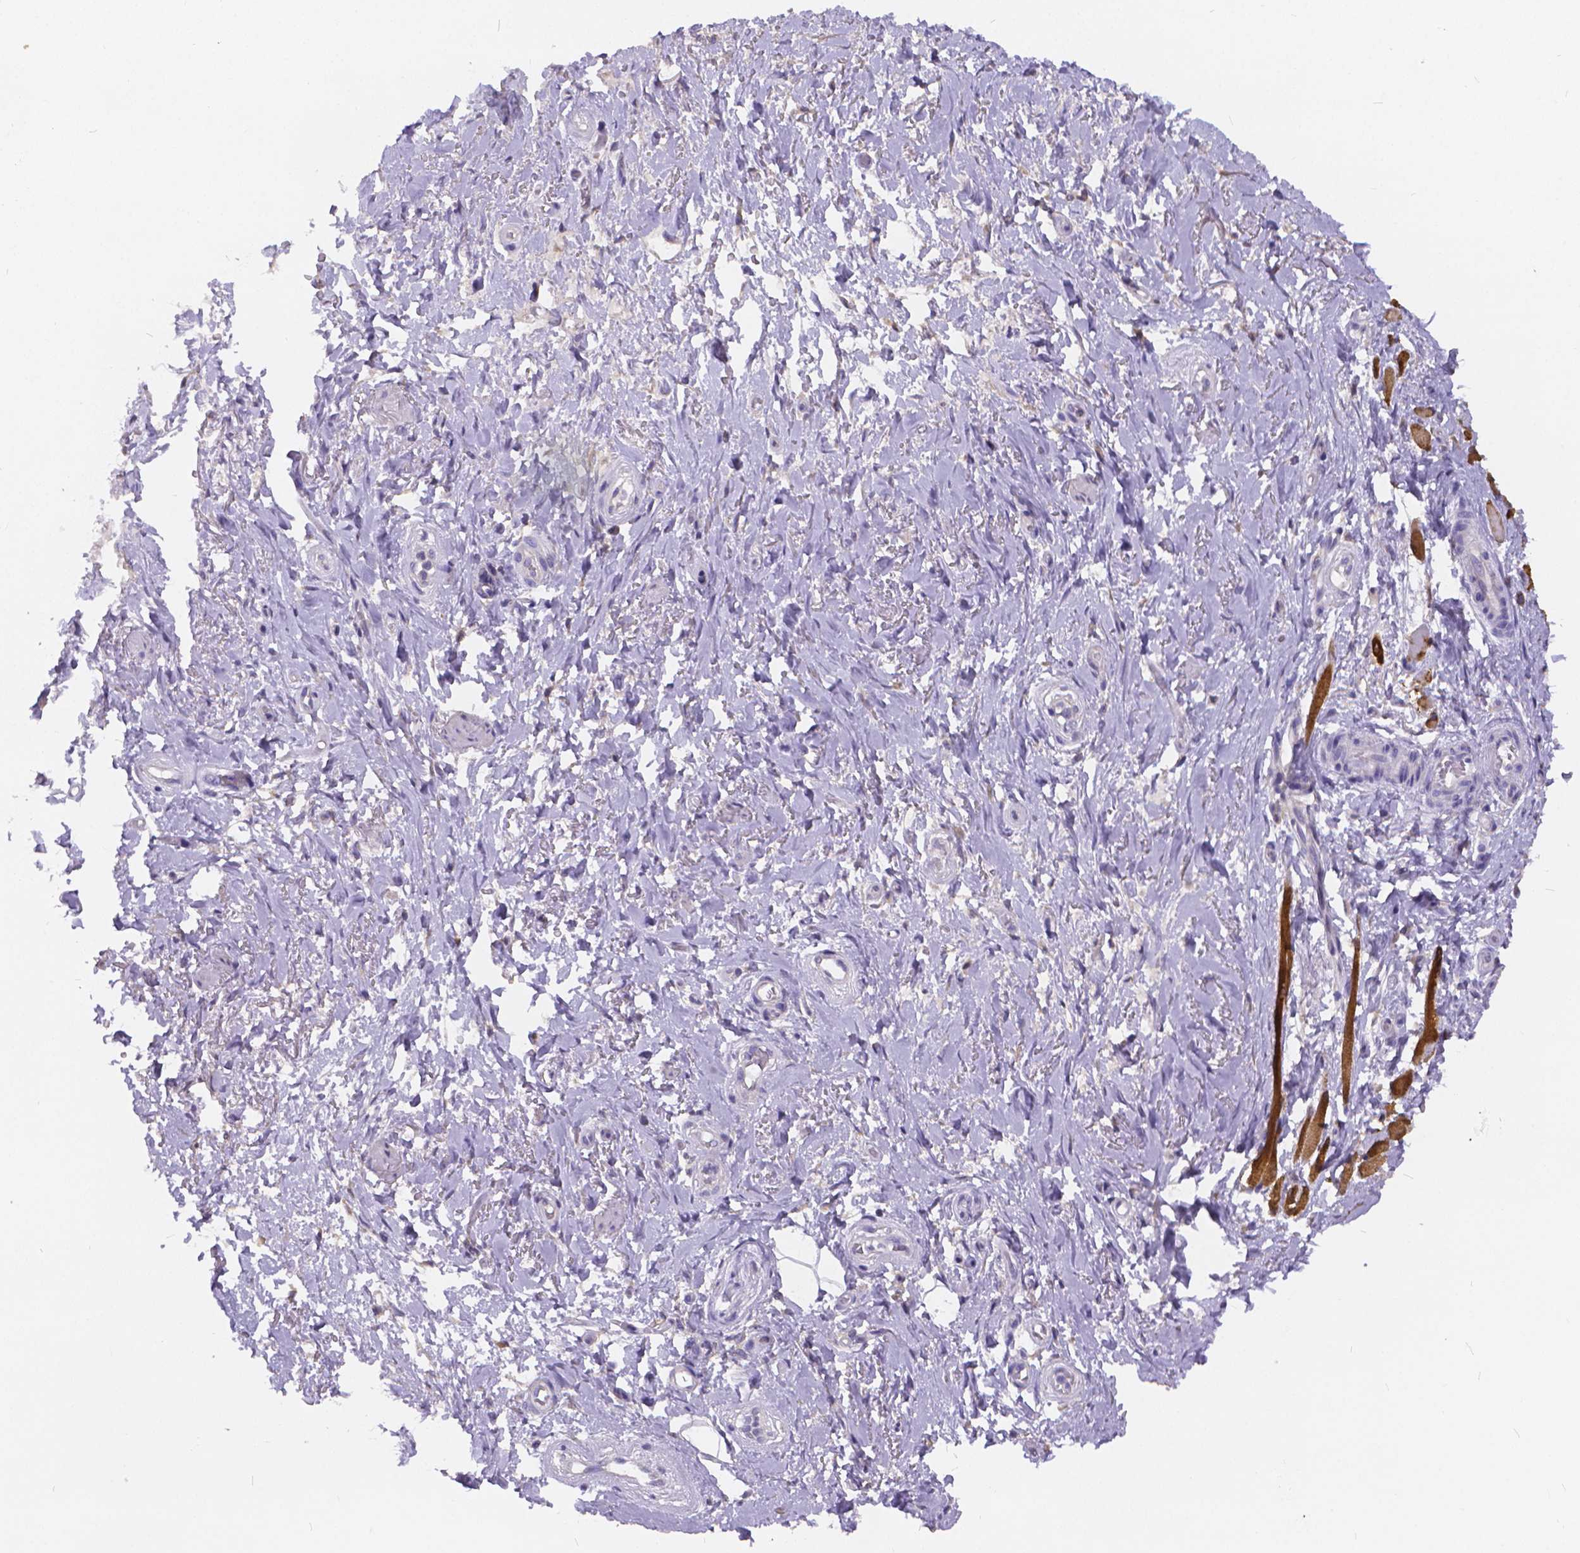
{"staining": {"intensity": "negative", "quantity": "none", "location": "none"}, "tissue": "adipose tissue", "cell_type": "Adipocytes", "image_type": "normal", "snomed": [{"axis": "morphology", "description": "Normal tissue, NOS"}, {"axis": "topography", "description": "Anal"}, {"axis": "topography", "description": "Peripheral nerve tissue"}], "caption": "High power microscopy micrograph of an IHC histopathology image of unremarkable adipose tissue, revealing no significant staining in adipocytes. (Brightfield microscopy of DAB immunohistochemistry at high magnification).", "gene": "GLRB", "patient": {"sex": "male", "age": 53}}